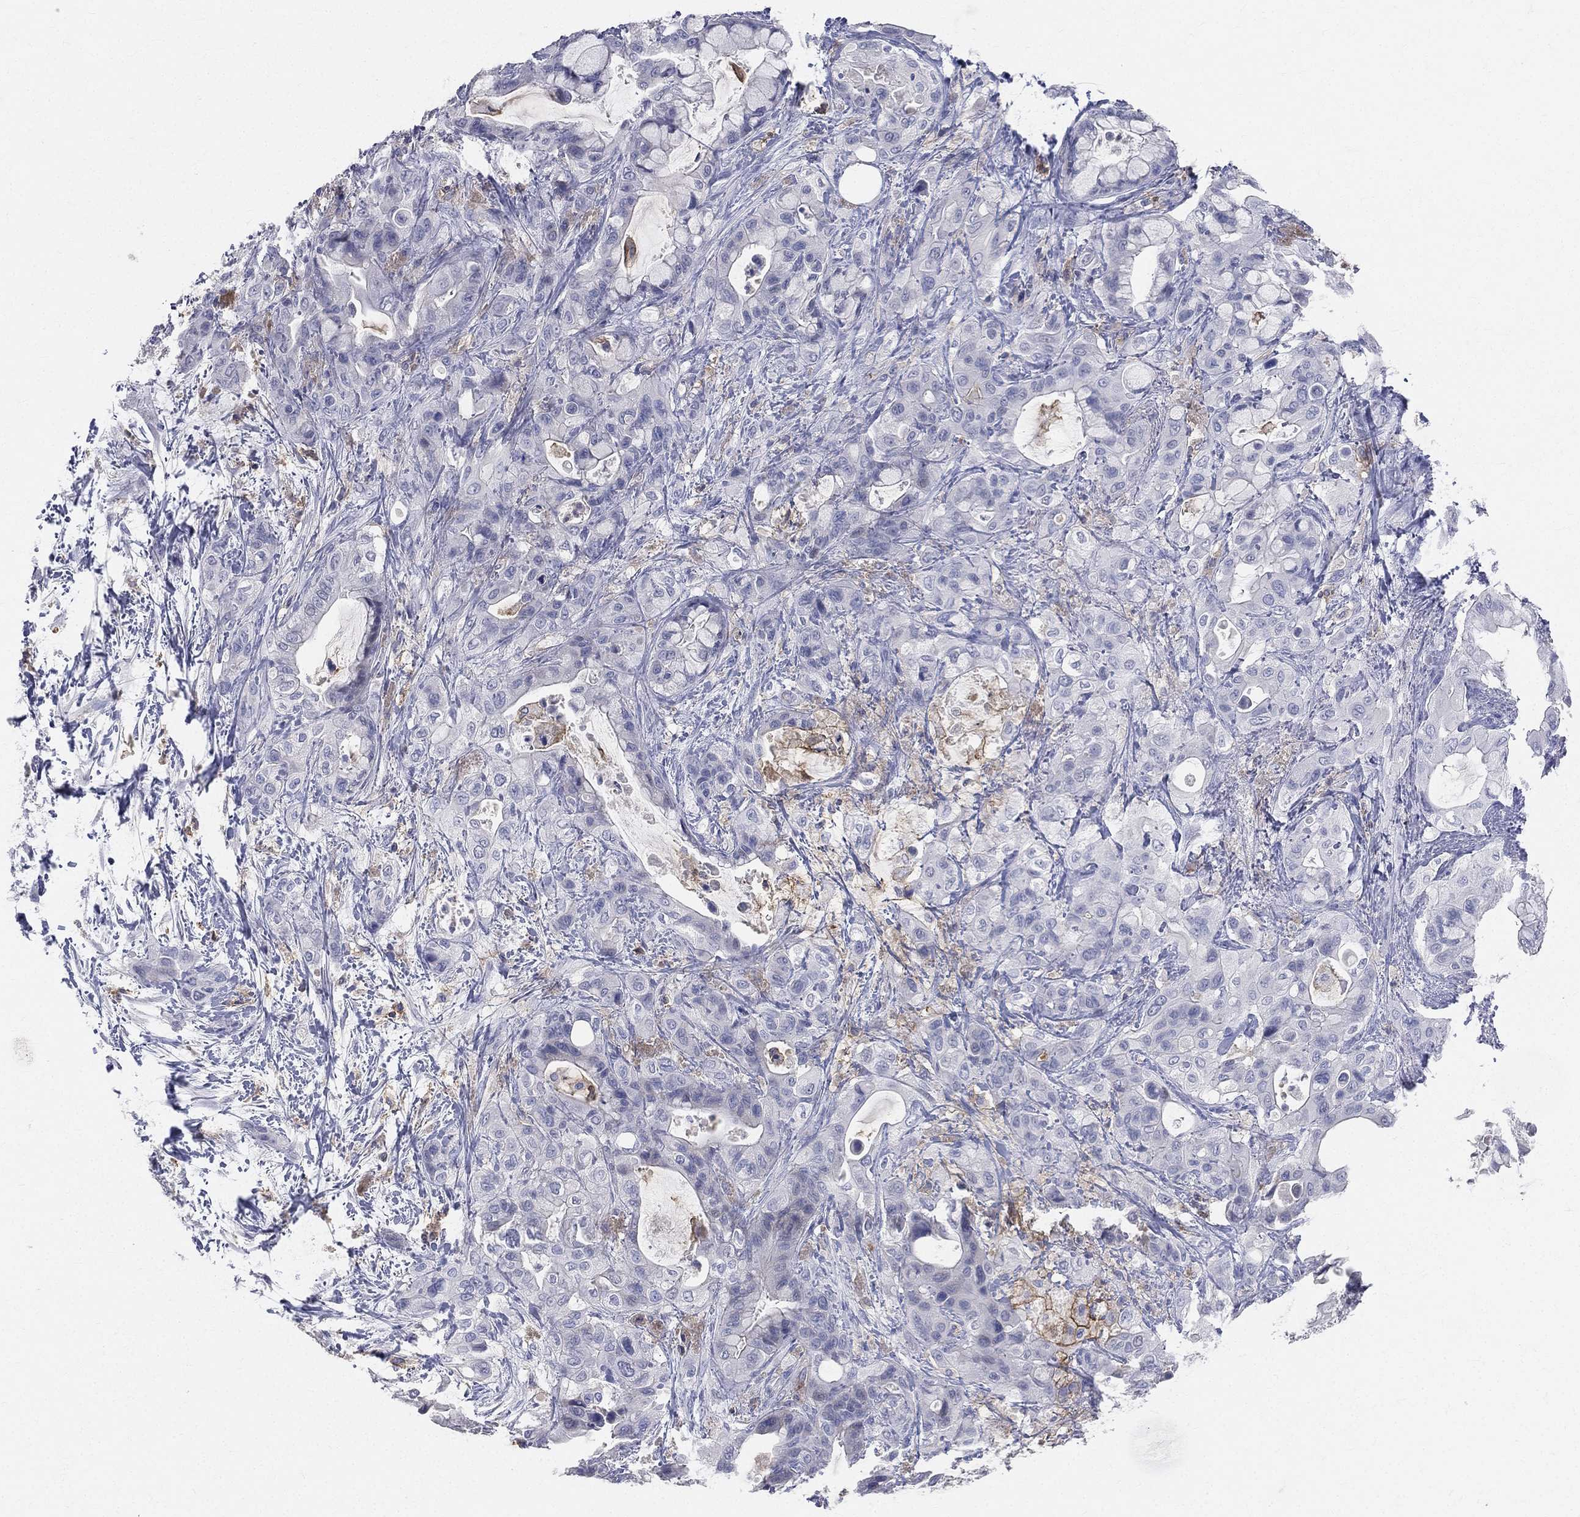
{"staining": {"intensity": "negative", "quantity": "none", "location": "none"}, "tissue": "pancreatic cancer", "cell_type": "Tumor cells", "image_type": "cancer", "snomed": [{"axis": "morphology", "description": "Adenocarcinoma, NOS"}, {"axis": "topography", "description": "Pancreas"}], "caption": "DAB immunohistochemical staining of pancreatic cancer displays no significant staining in tumor cells.", "gene": "CD33", "patient": {"sex": "male", "age": 71}}